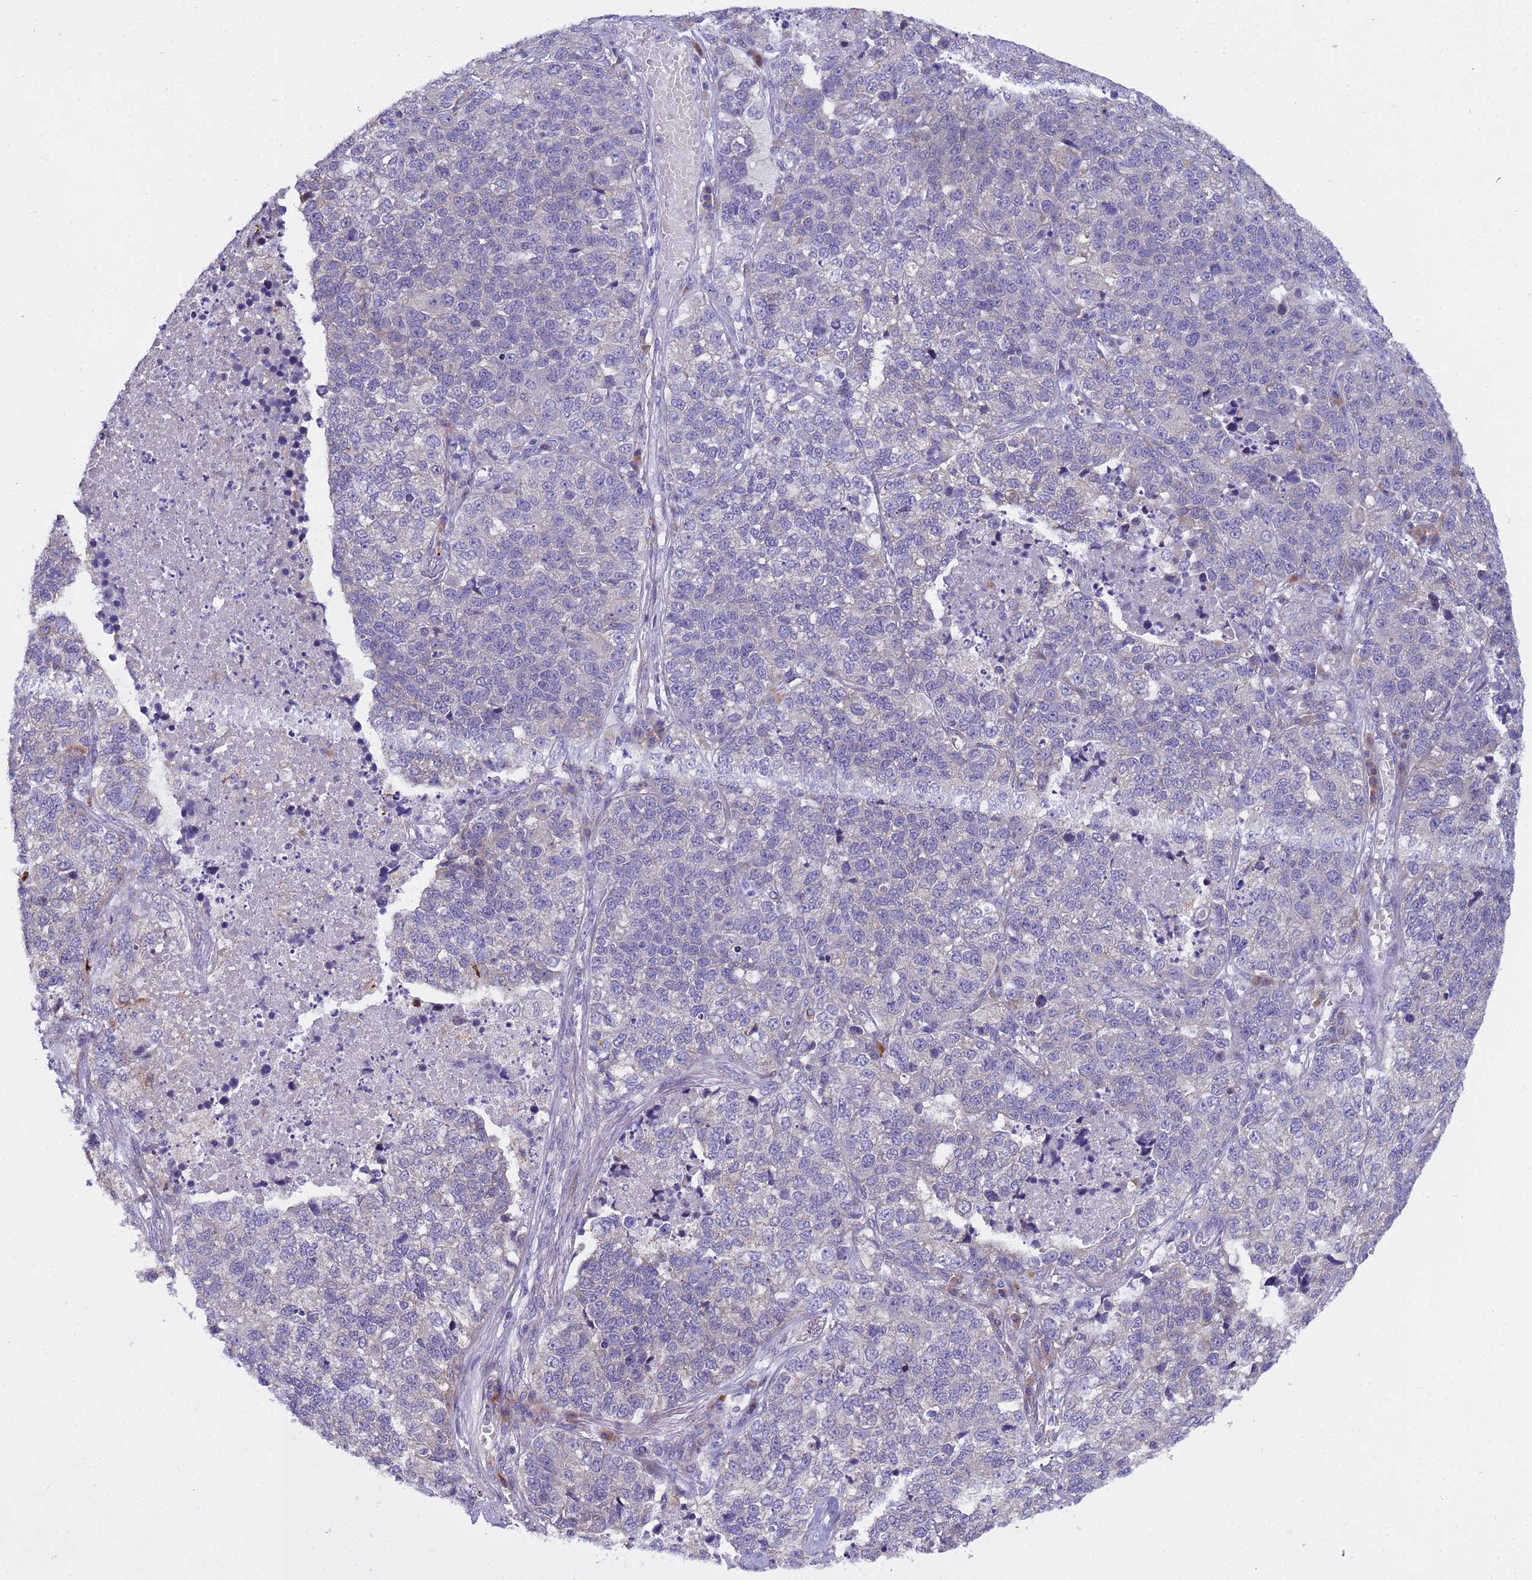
{"staining": {"intensity": "negative", "quantity": "none", "location": "none"}, "tissue": "lung cancer", "cell_type": "Tumor cells", "image_type": "cancer", "snomed": [{"axis": "morphology", "description": "Adenocarcinoma, NOS"}, {"axis": "topography", "description": "Lung"}], "caption": "Photomicrograph shows no significant protein positivity in tumor cells of lung cancer (adenocarcinoma).", "gene": "IGSF11", "patient": {"sex": "male", "age": 49}}